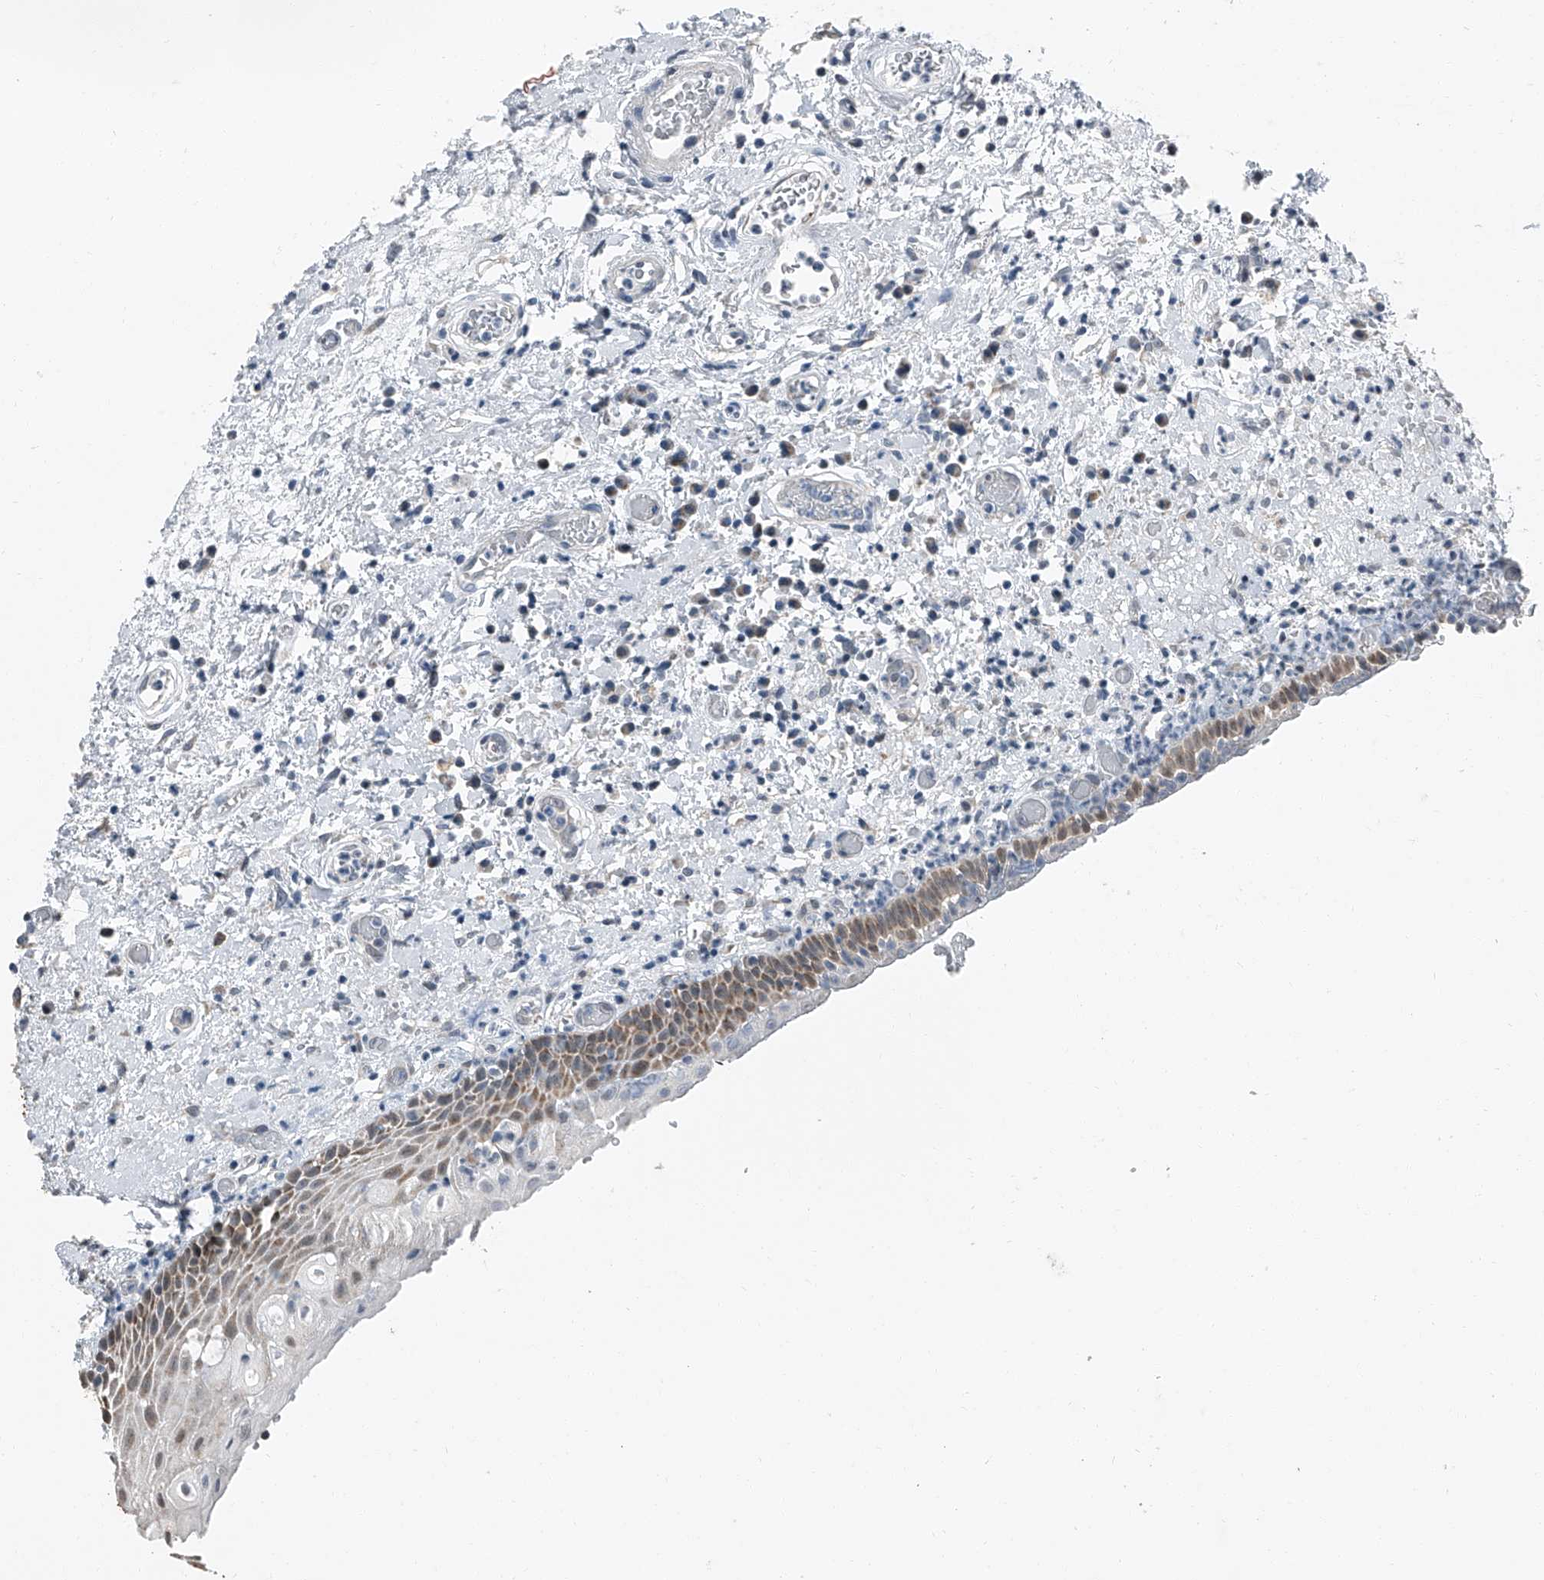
{"staining": {"intensity": "moderate", "quantity": "<25%", "location": "cytoplasmic/membranous"}, "tissue": "oral mucosa", "cell_type": "Squamous epithelial cells", "image_type": "normal", "snomed": [{"axis": "morphology", "description": "Normal tissue, NOS"}, {"axis": "topography", "description": "Oral tissue"}], "caption": "Moderate cytoplasmic/membranous positivity is present in about <25% of squamous epithelial cells in normal oral mucosa.", "gene": "CHRNA7", "patient": {"sex": "female", "age": 76}}